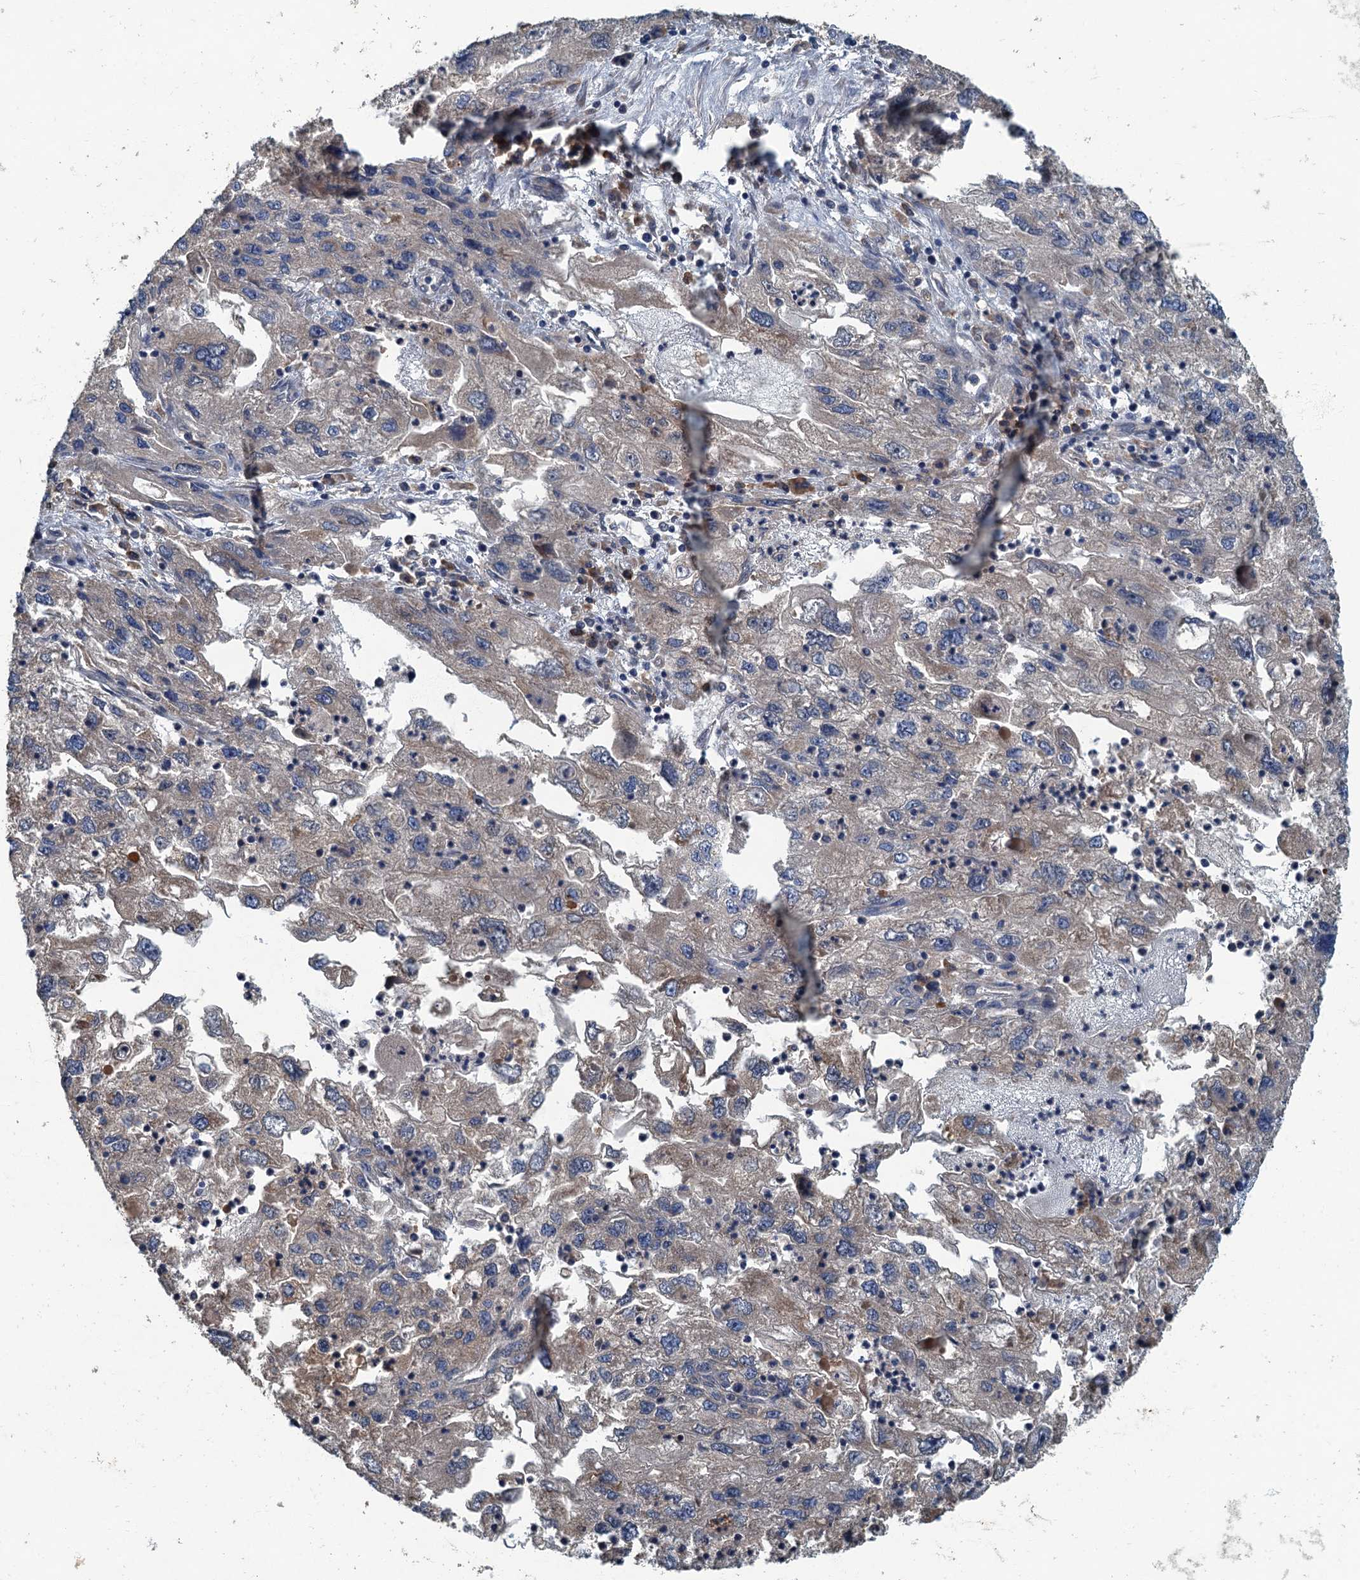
{"staining": {"intensity": "negative", "quantity": "none", "location": "none"}, "tissue": "endometrial cancer", "cell_type": "Tumor cells", "image_type": "cancer", "snomed": [{"axis": "morphology", "description": "Adenocarcinoma, NOS"}, {"axis": "topography", "description": "Endometrium"}], "caption": "High magnification brightfield microscopy of adenocarcinoma (endometrial) stained with DAB (3,3'-diaminobenzidine) (brown) and counterstained with hematoxylin (blue): tumor cells show no significant expression.", "gene": "SPDYC", "patient": {"sex": "female", "age": 49}}